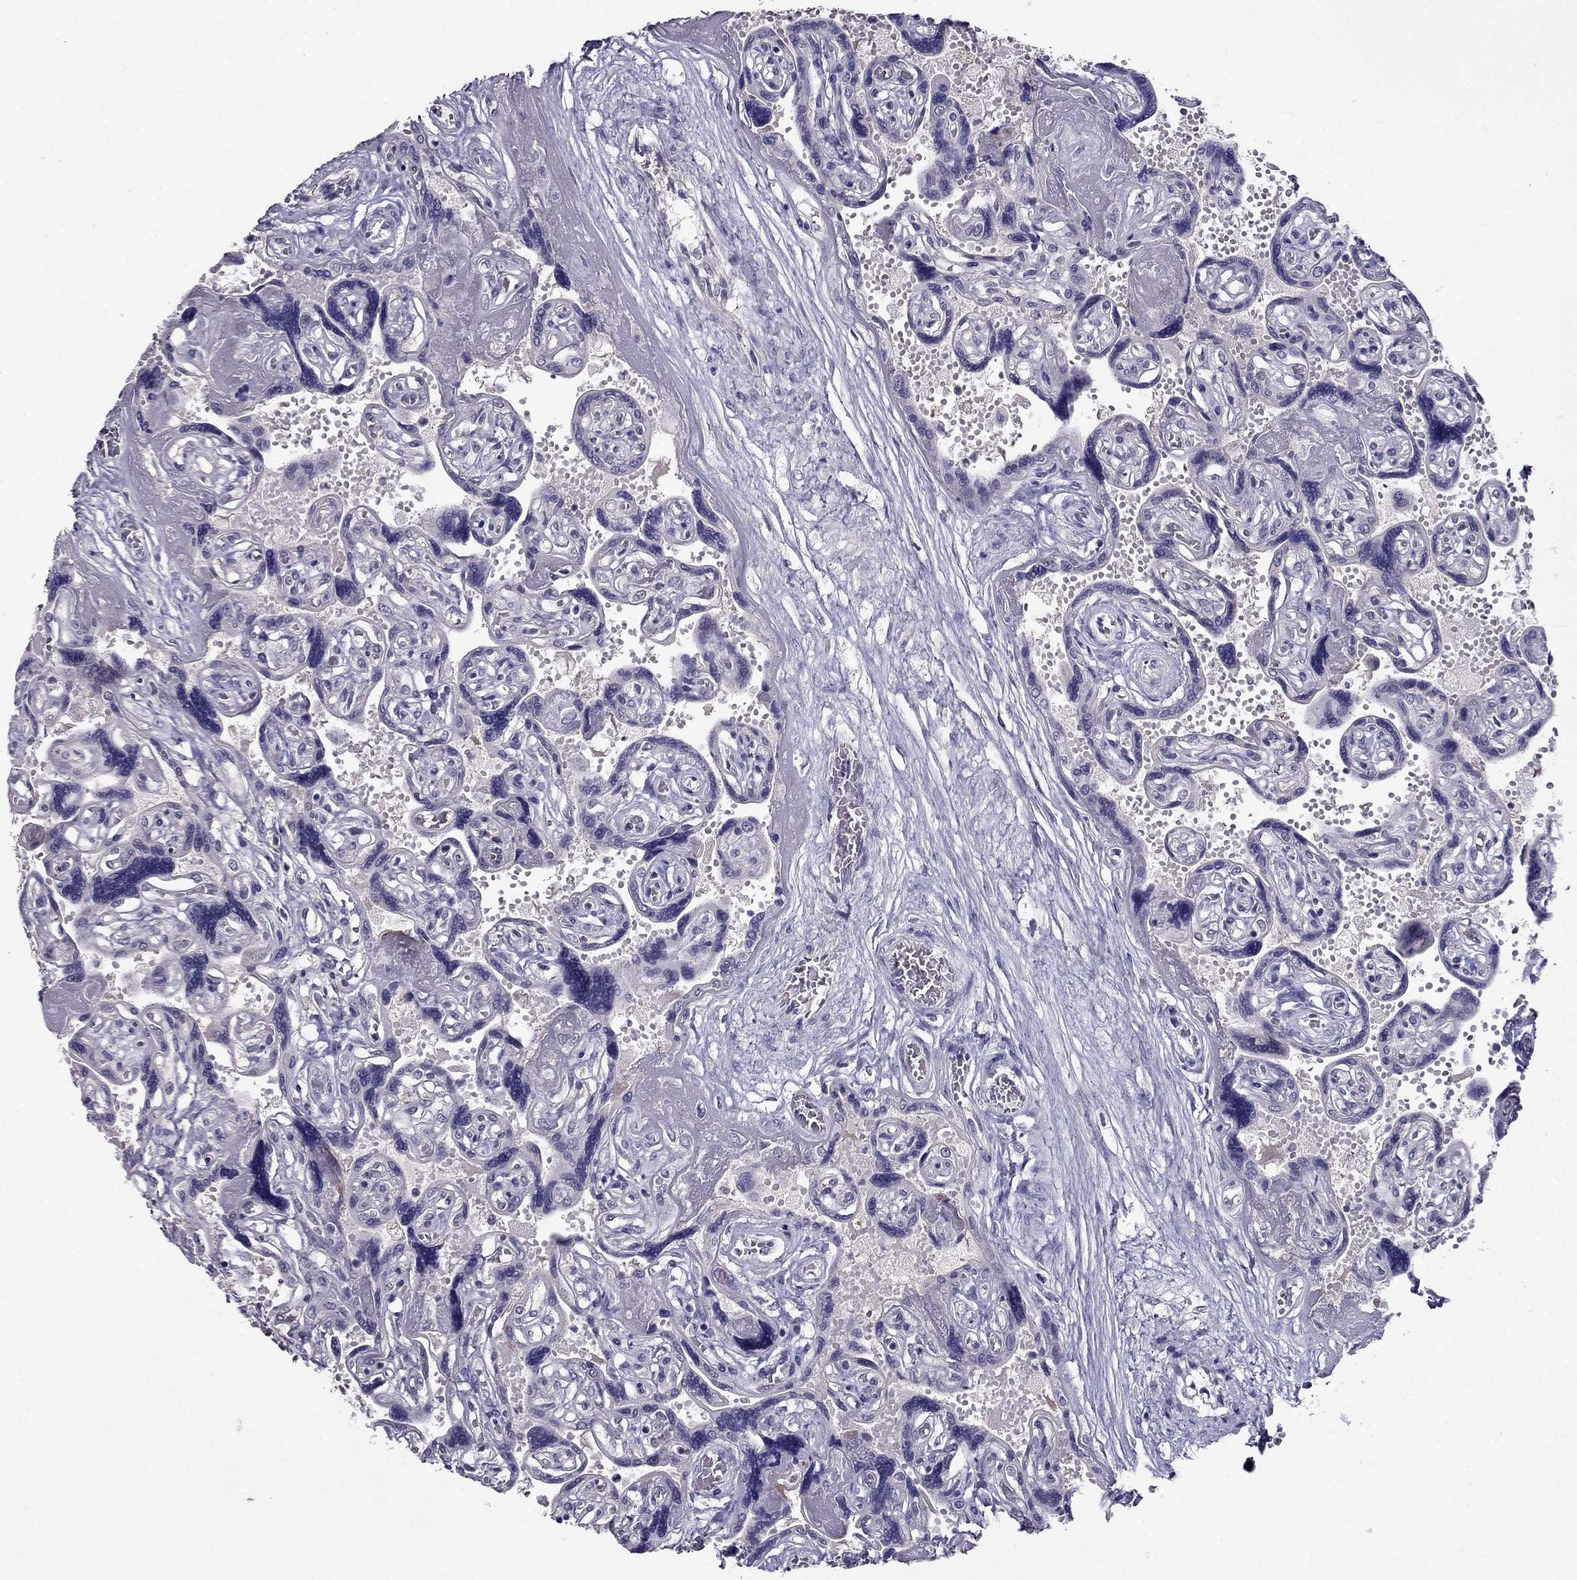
{"staining": {"intensity": "negative", "quantity": "none", "location": "none"}, "tissue": "placenta", "cell_type": "Decidual cells", "image_type": "normal", "snomed": [{"axis": "morphology", "description": "Normal tissue, NOS"}, {"axis": "topography", "description": "Placenta"}], "caption": "Protein analysis of normal placenta exhibits no significant expression in decidual cells. (Brightfield microscopy of DAB IHC at high magnification).", "gene": "DUSP15", "patient": {"sex": "female", "age": 32}}